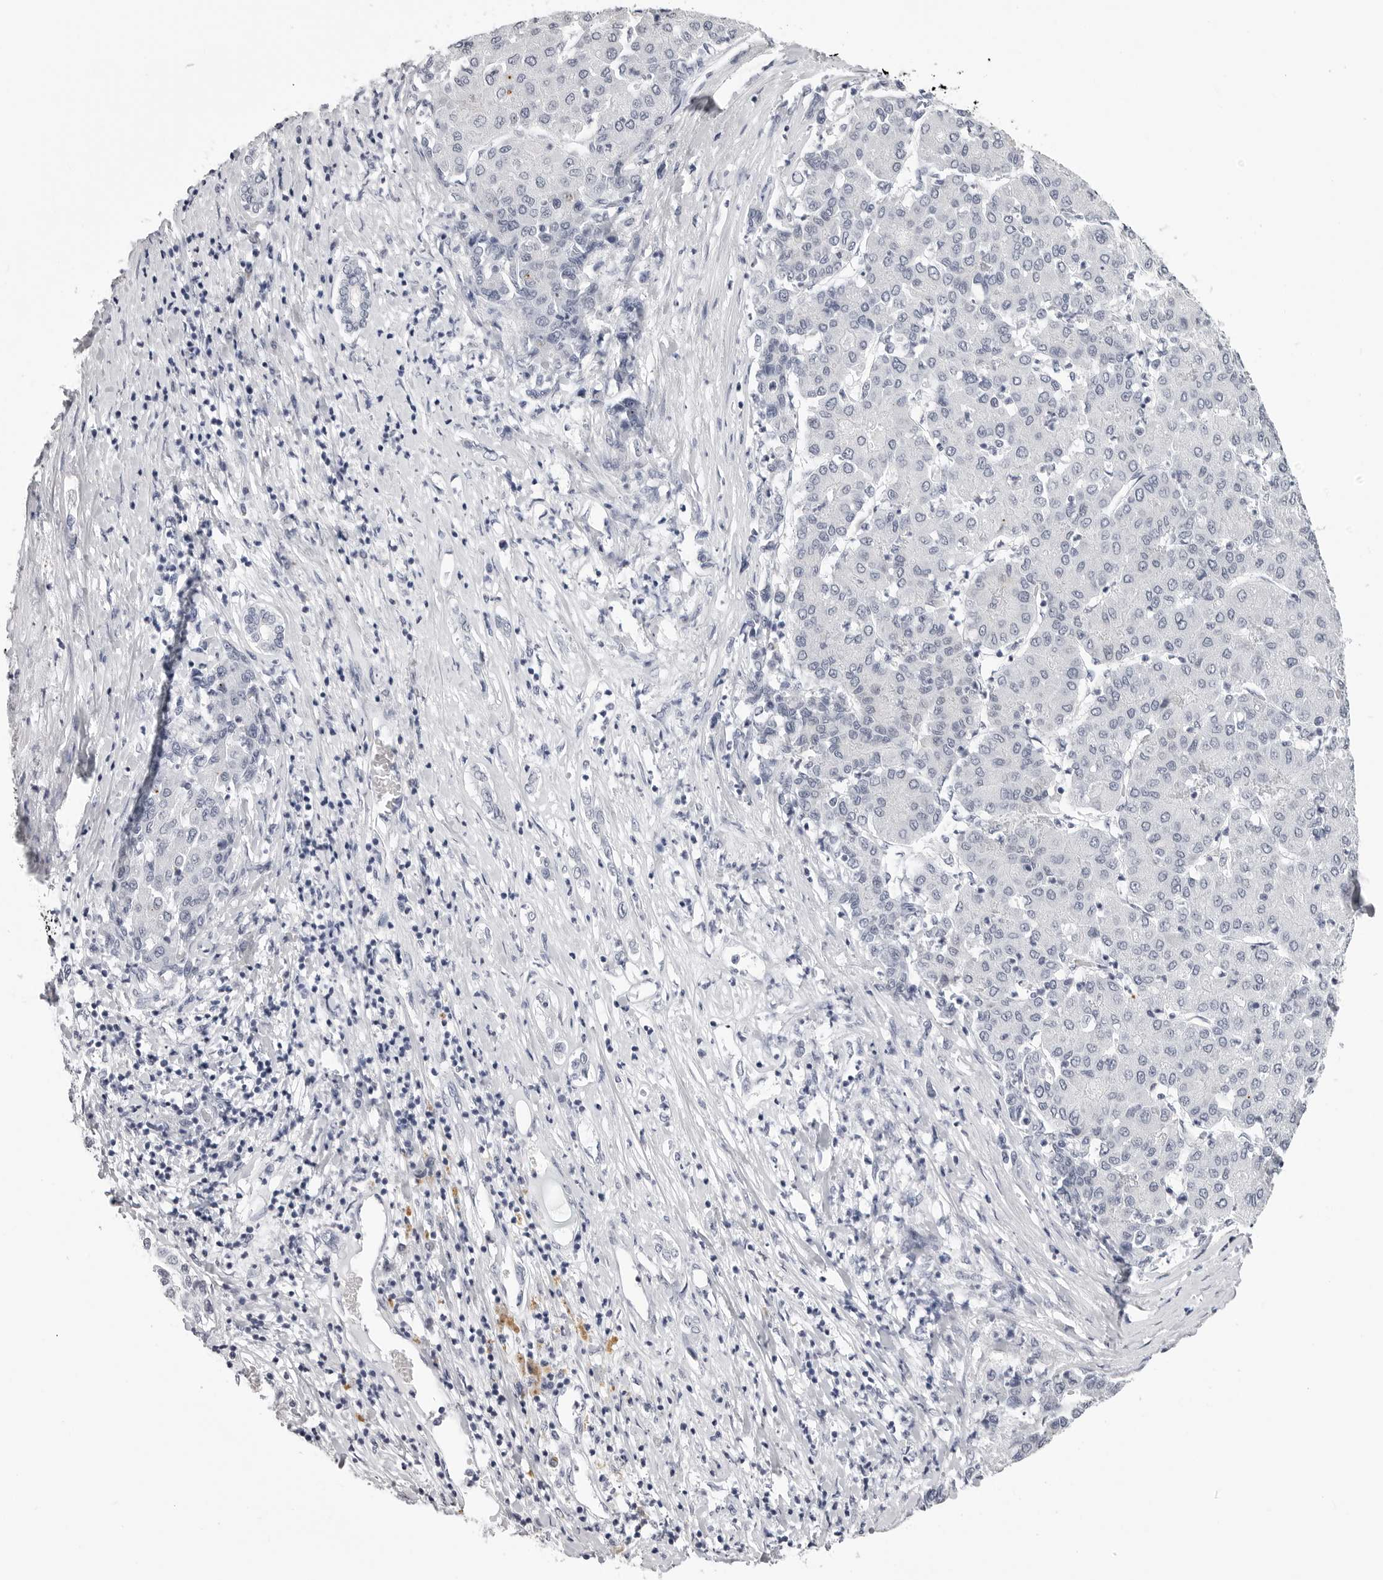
{"staining": {"intensity": "negative", "quantity": "none", "location": "none"}, "tissue": "liver cancer", "cell_type": "Tumor cells", "image_type": "cancer", "snomed": [{"axis": "morphology", "description": "Carcinoma, Hepatocellular, NOS"}, {"axis": "topography", "description": "Liver"}], "caption": "Protein analysis of hepatocellular carcinoma (liver) reveals no significant expression in tumor cells.", "gene": "LGALS4", "patient": {"sex": "male", "age": 65}}